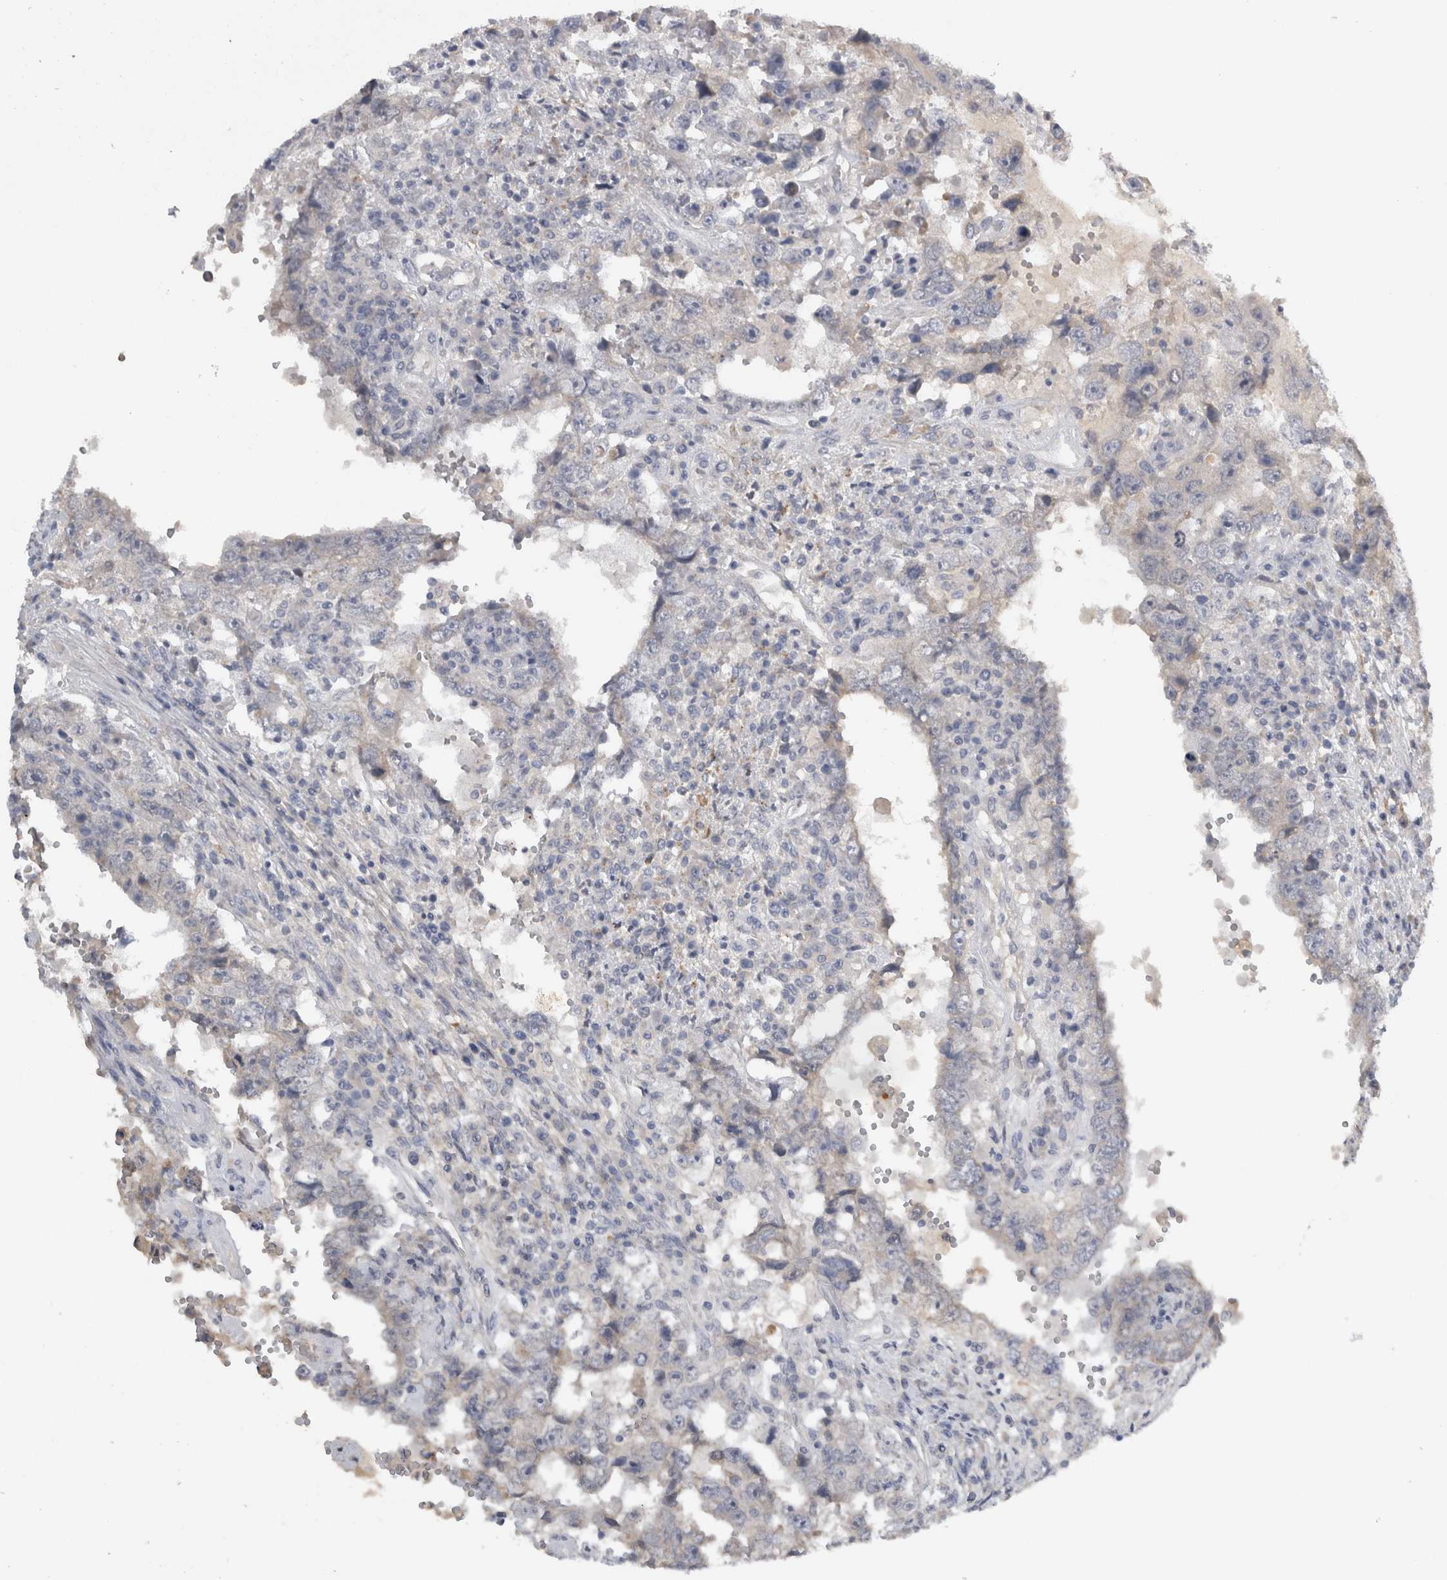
{"staining": {"intensity": "negative", "quantity": "none", "location": "none"}, "tissue": "testis cancer", "cell_type": "Tumor cells", "image_type": "cancer", "snomed": [{"axis": "morphology", "description": "Carcinoma, Embryonal, NOS"}, {"axis": "topography", "description": "Testis"}], "caption": "Tumor cells are negative for brown protein staining in testis cancer. (DAB (3,3'-diaminobenzidine) immunohistochemistry with hematoxylin counter stain).", "gene": "SLC22A11", "patient": {"sex": "male", "age": 26}}